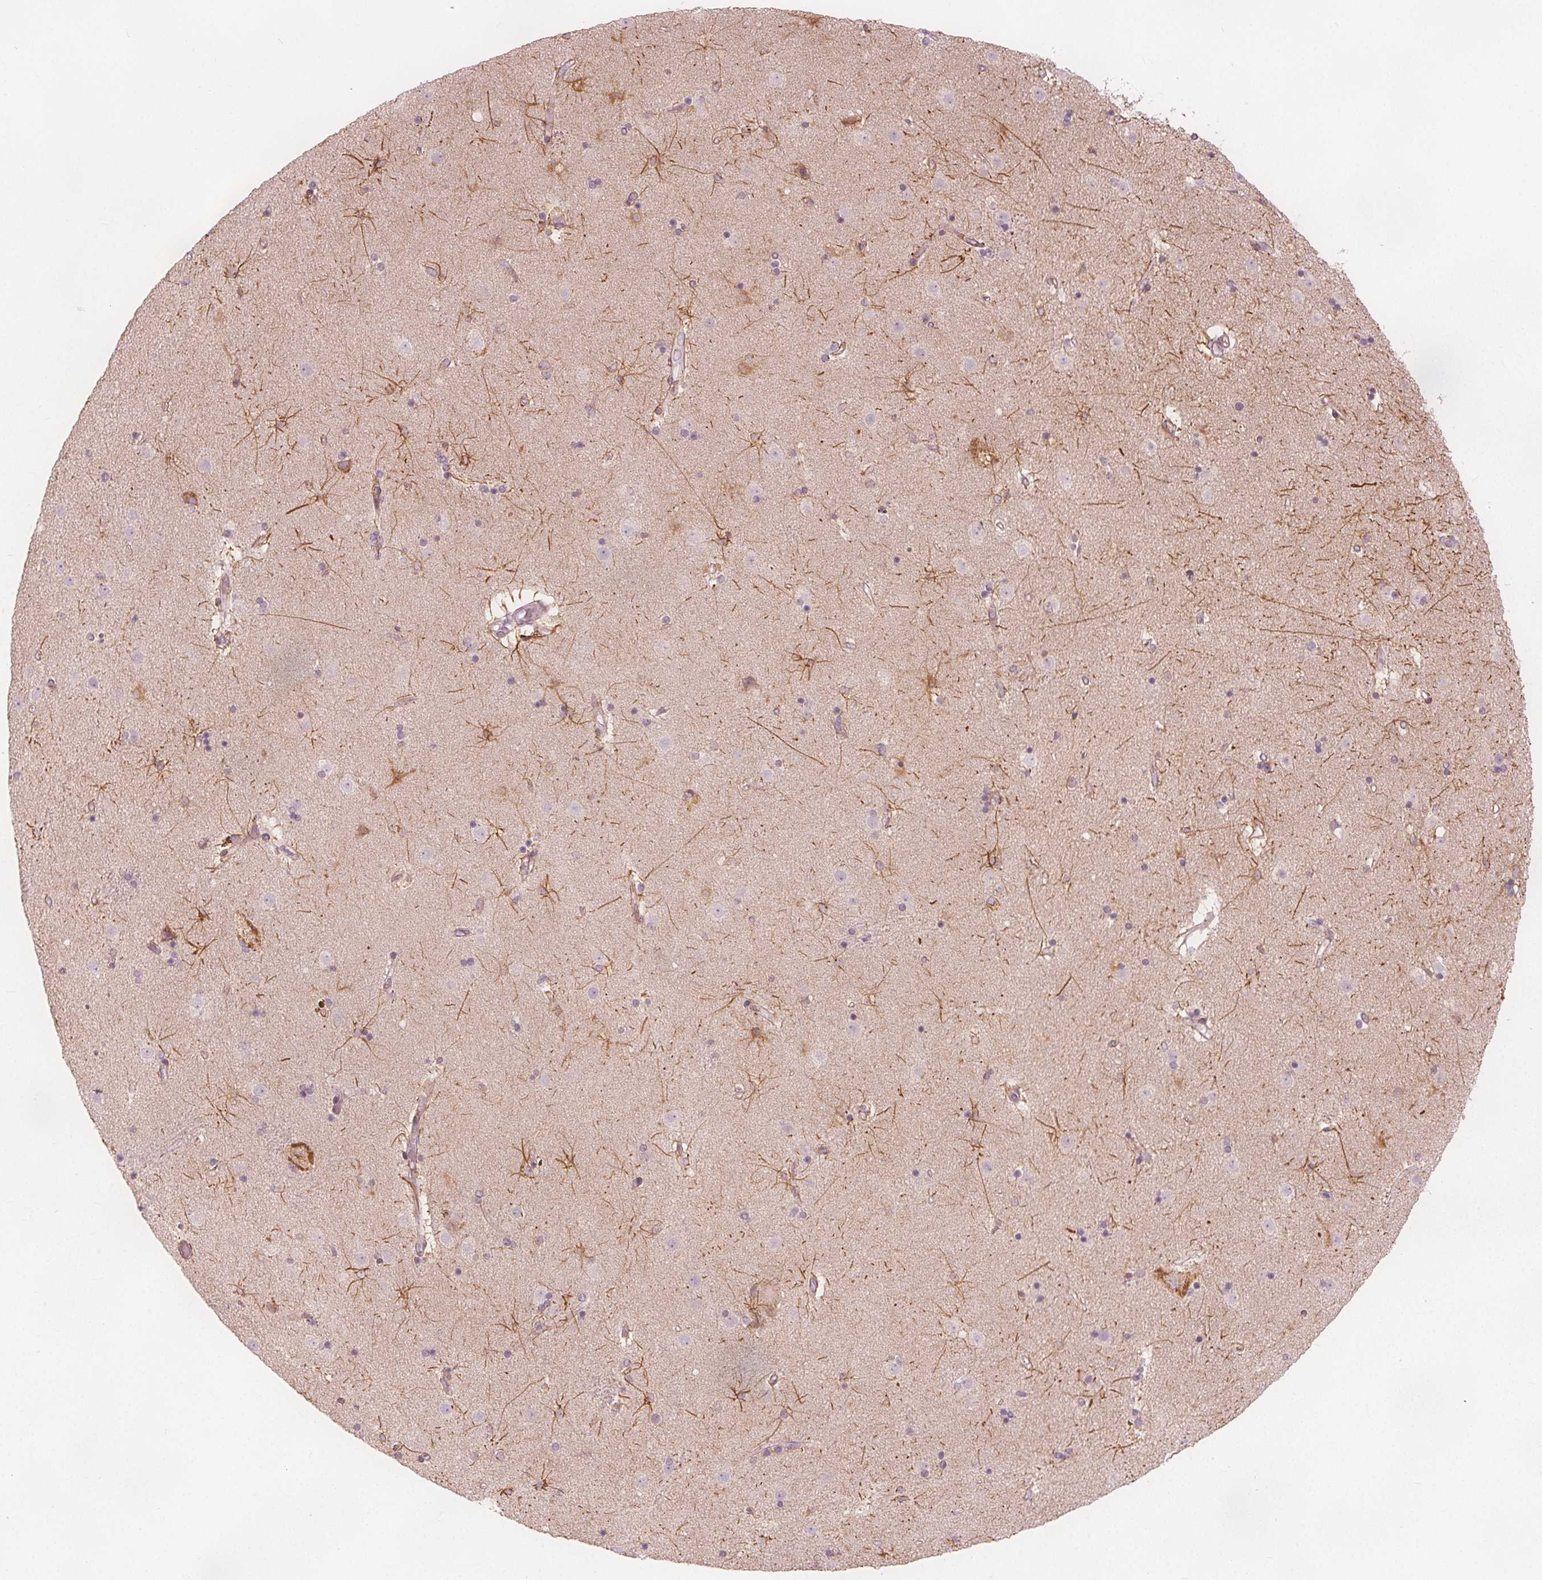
{"staining": {"intensity": "negative", "quantity": "none", "location": "none"}, "tissue": "caudate", "cell_type": "Glial cells", "image_type": "normal", "snomed": [{"axis": "morphology", "description": "Normal tissue, NOS"}, {"axis": "topography", "description": "Lateral ventricle wall"}], "caption": "A photomicrograph of human caudate is negative for staining in glial cells. The staining was performed using DAB to visualize the protein expression in brown, while the nuclei were stained in blue with hematoxylin (Magnification: 20x).", "gene": "BRSK1", "patient": {"sex": "female", "age": 71}}